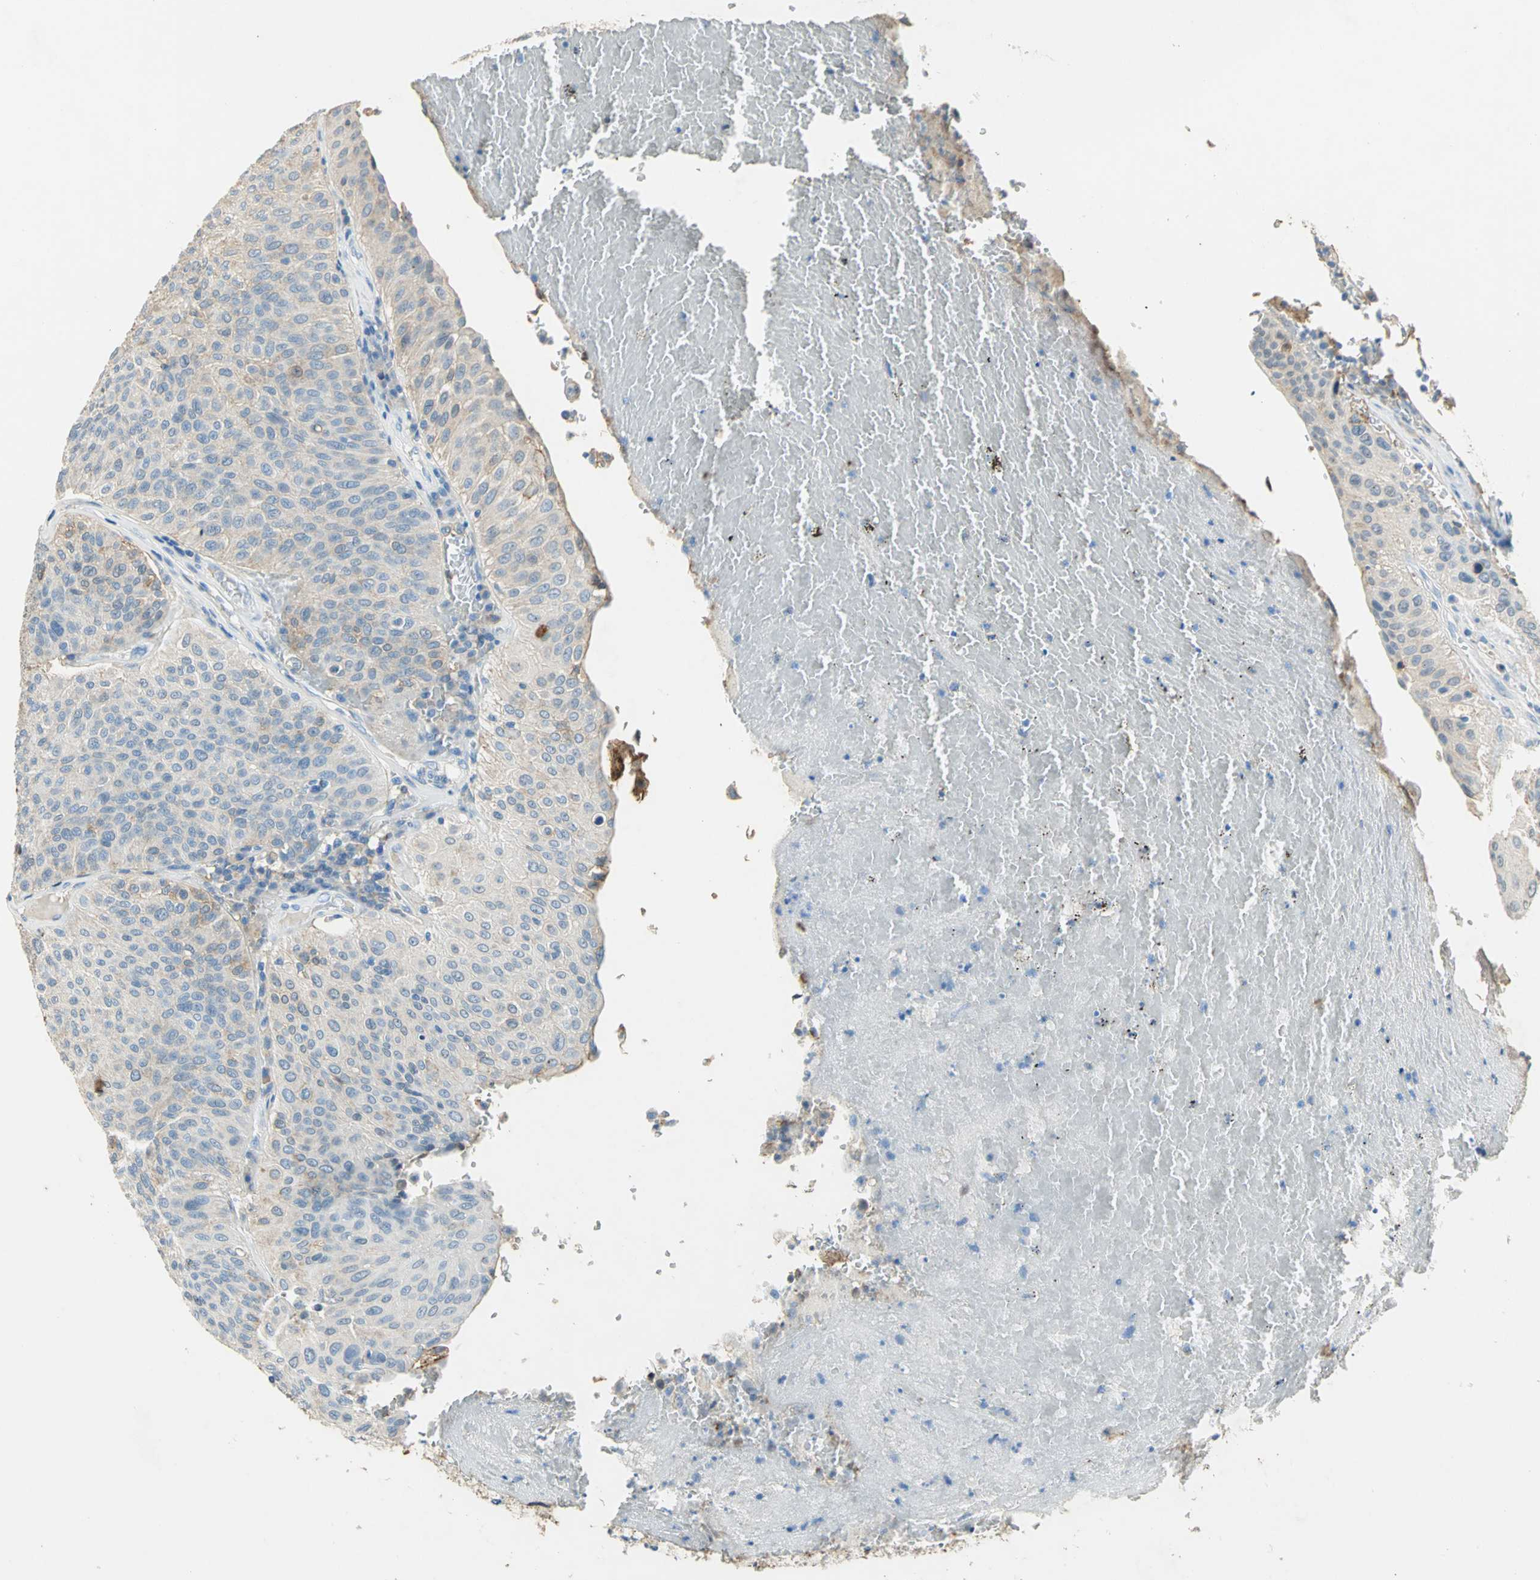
{"staining": {"intensity": "weak", "quantity": "<25%", "location": "cytoplasmic/membranous"}, "tissue": "urothelial cancer", "cell_type": "Tumor cells", "image_type": "cancer", "snomed": [{"axis": "morphology", "description": "Urothelial carcinoma, High grade"}, {"axis": "topography", "description": "Urinary bladder"}], "caption": "Immunohistochemistry micrograph of neoplastic tissue: high-grade urothelial carcinoma stained with DAB (3,3'-diaminobenzidine) reveals no significant protein positivity in tumor cells.", "gene": "ANXA4", "patient": {"sex": "male", "age": 66}}